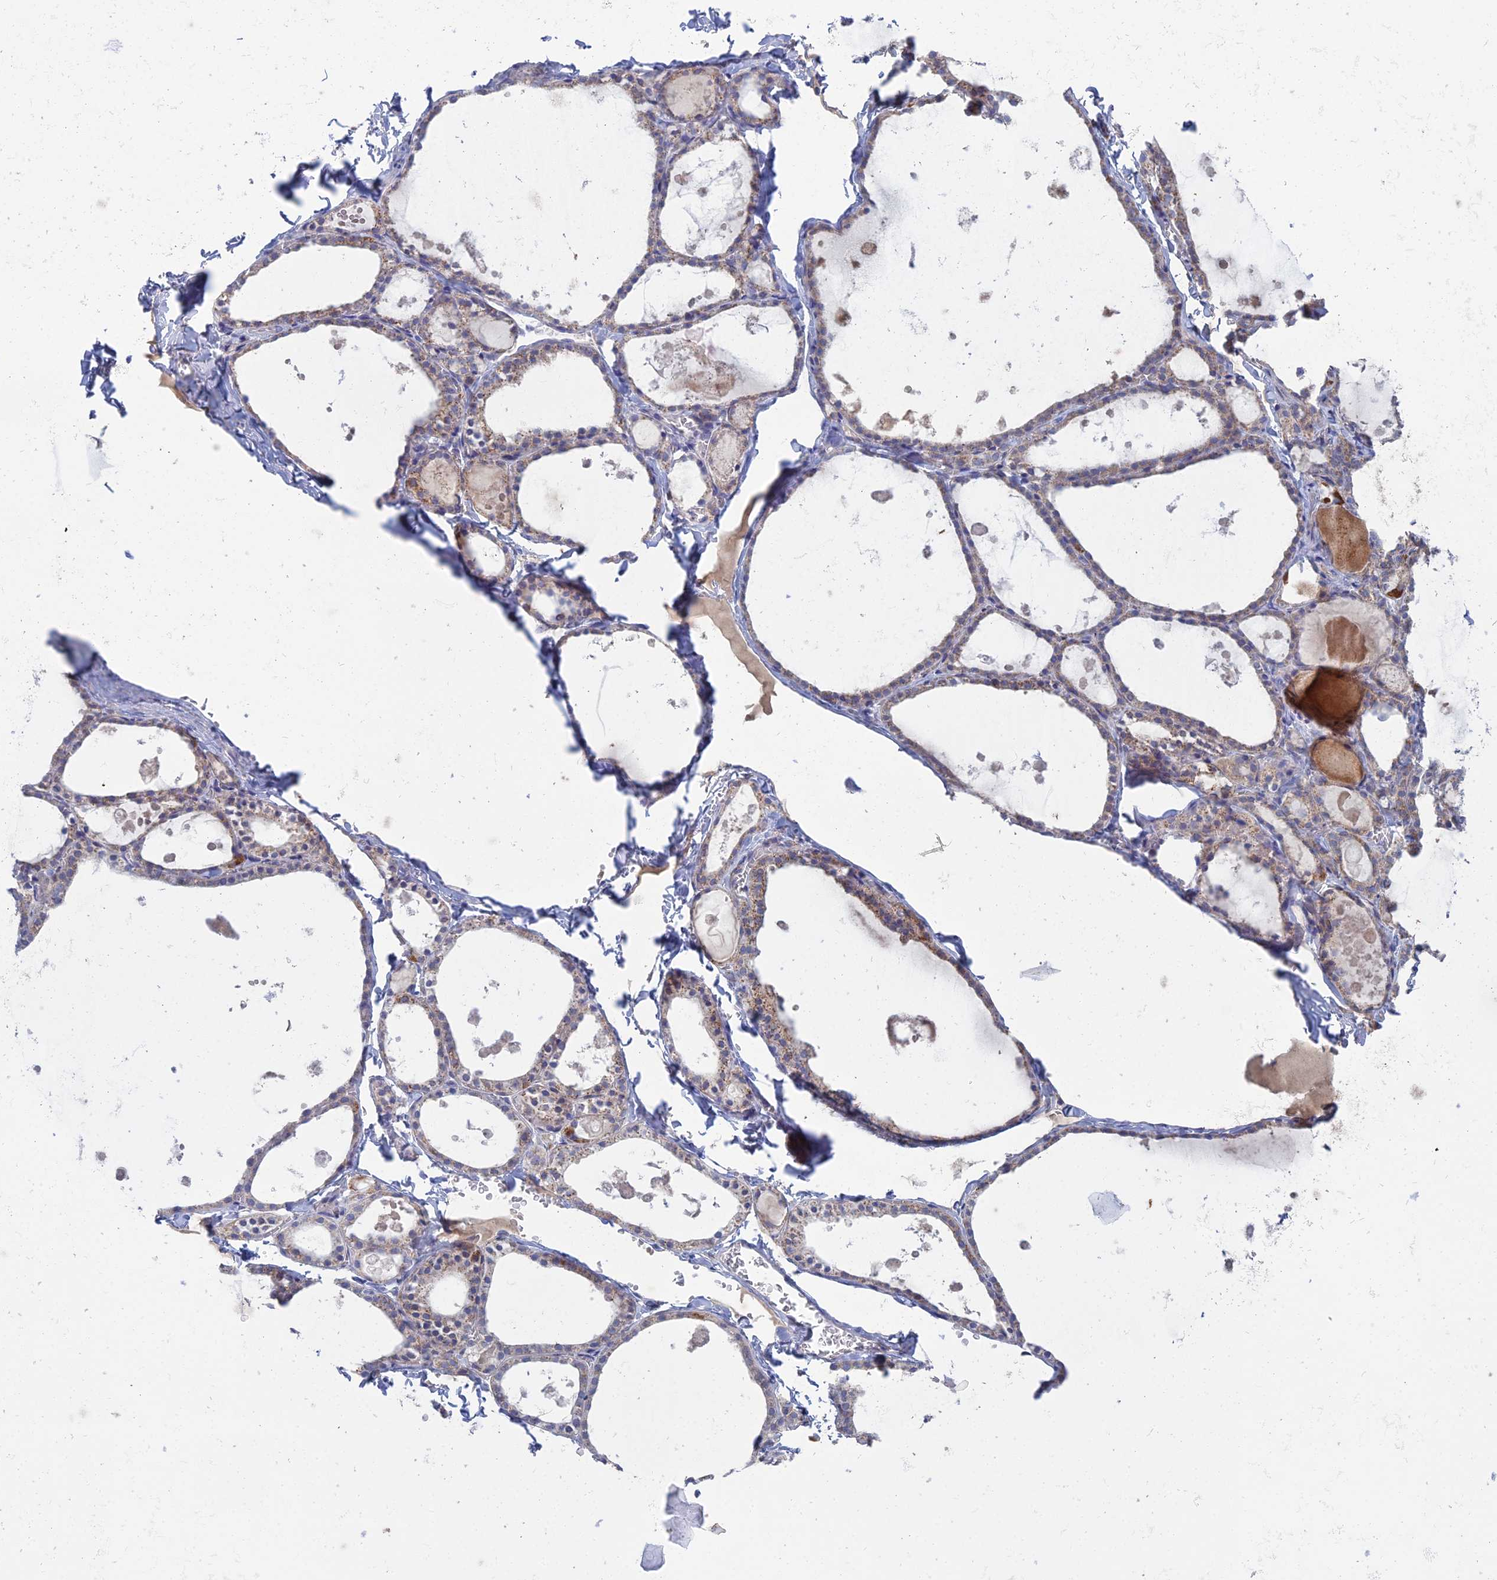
{"staining": {"intensity": "moderate", "quantity": "<25%", "location": "cytoplasmic/membranous"}, "tissue": "thyroid gland", "cell_type": "Glandular cells", "image_type": "normal", "snomed": [{"axis": "morphology", "description": "Normal tissue, NOS"}, {"axis": "topography", "description": "Thyroid gland"}], "caption": "Immunohistochemistry photomicrograph of benign thyroid gland: thyroid gland stained using immunohistochemistry (IHC) reveals low levels of moderate protein expression localized specifically in the cytoplasmic/membranous of glandular cells, appearing as a cytoplasmic/membranous brown color.", "gene": "ARL16", "patient": {"sex": "male", "age": 56}}